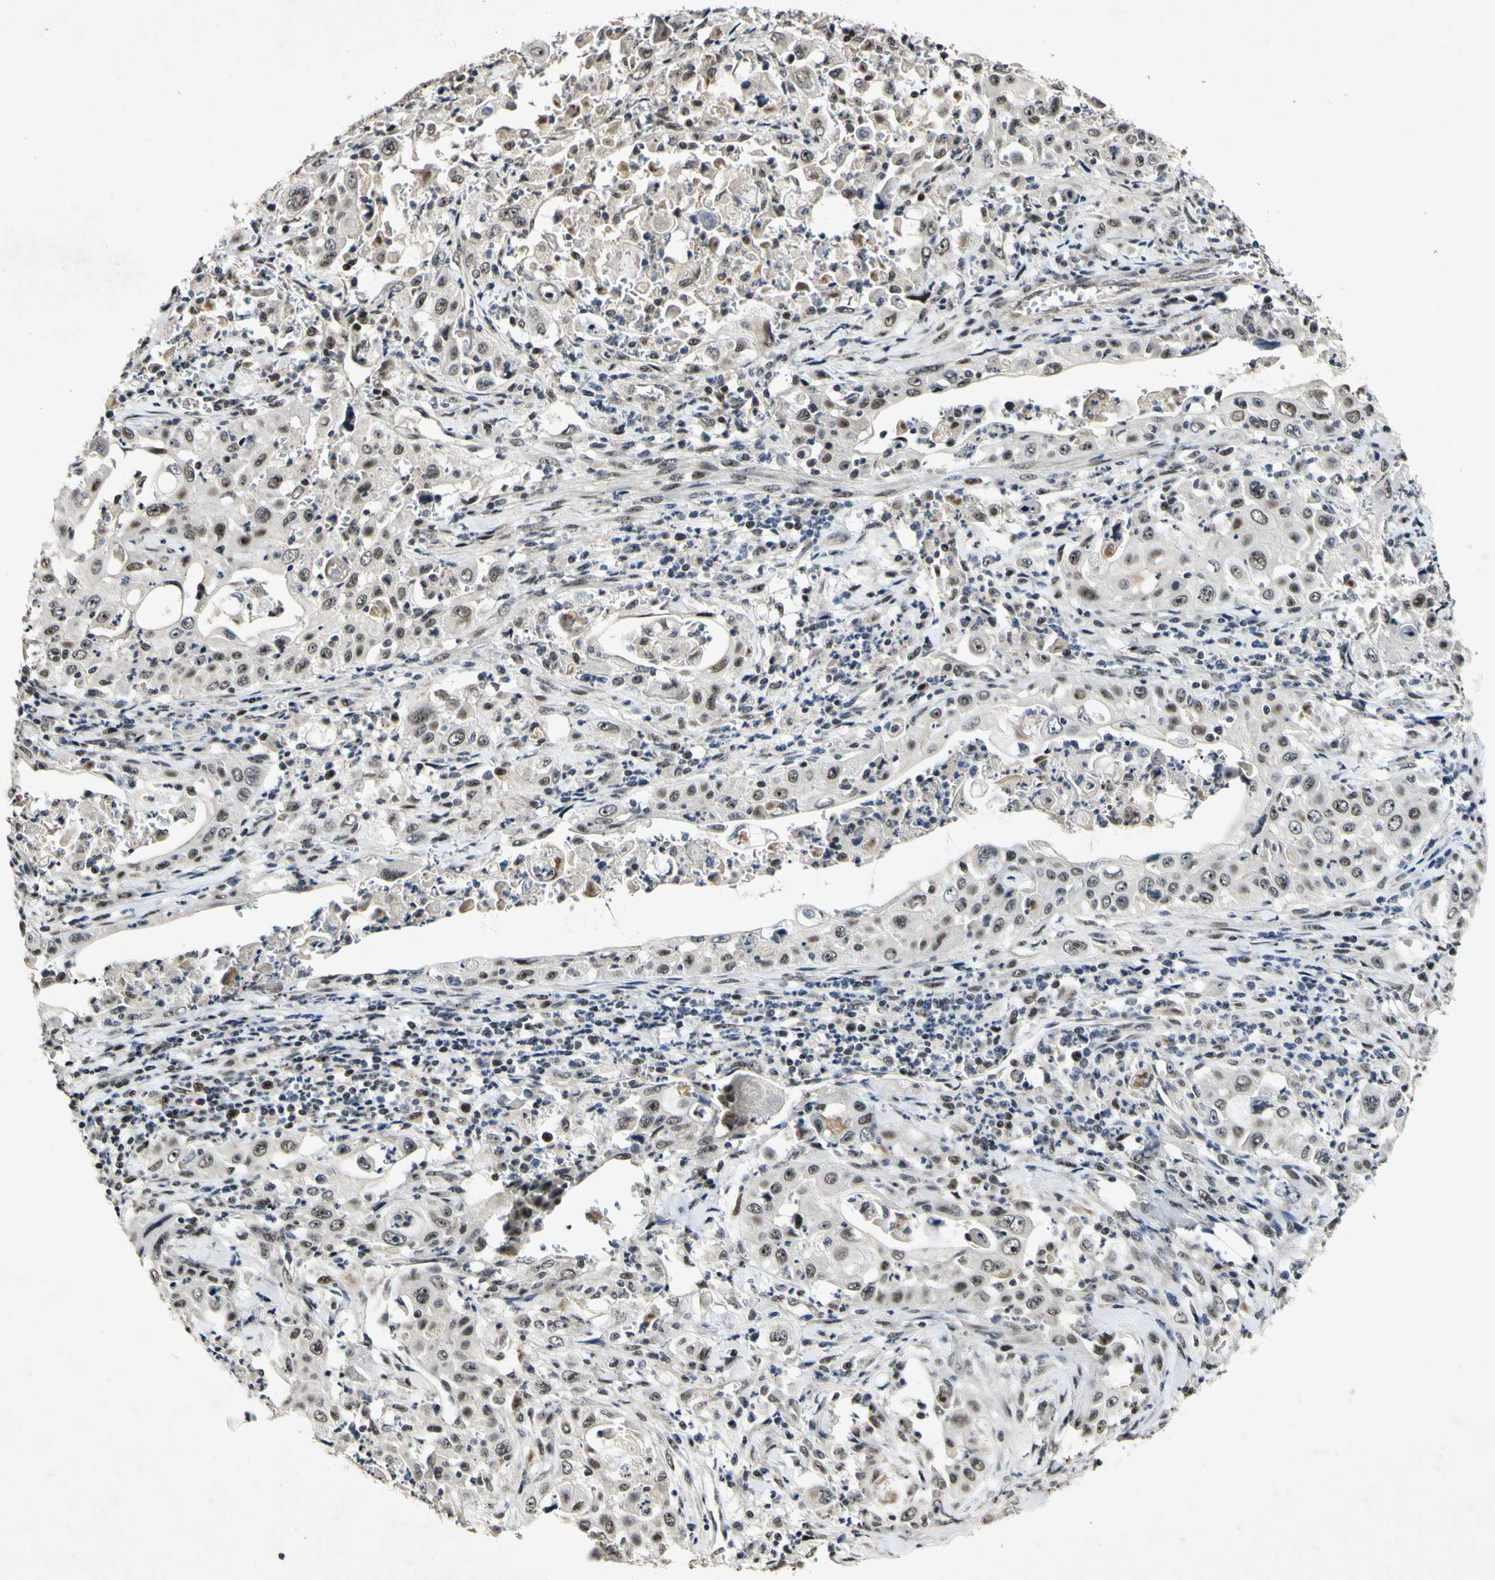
{"staining": {"intensity": "weak", "quantity": ">75%", "location": "nuclear"}, "tissue": "pancreatic cancer", "cell_type": "Tumor cells", "image_type": "cancer", "snomed": [{"axis": "morphology", "description": "Adenocarcinoma, NOS"}, {"axis": "topography", "description": "Pancreas"}], "caption": "A high-resolution micrograph shows immunohistochemistry (IHC) staining of pancreatic adenocarcinoma, which displays weak nuclear expression in approximately >75% of tumor cells.", "gene": "POLR2F", "patient": {"sex": "male", "age": 70}}